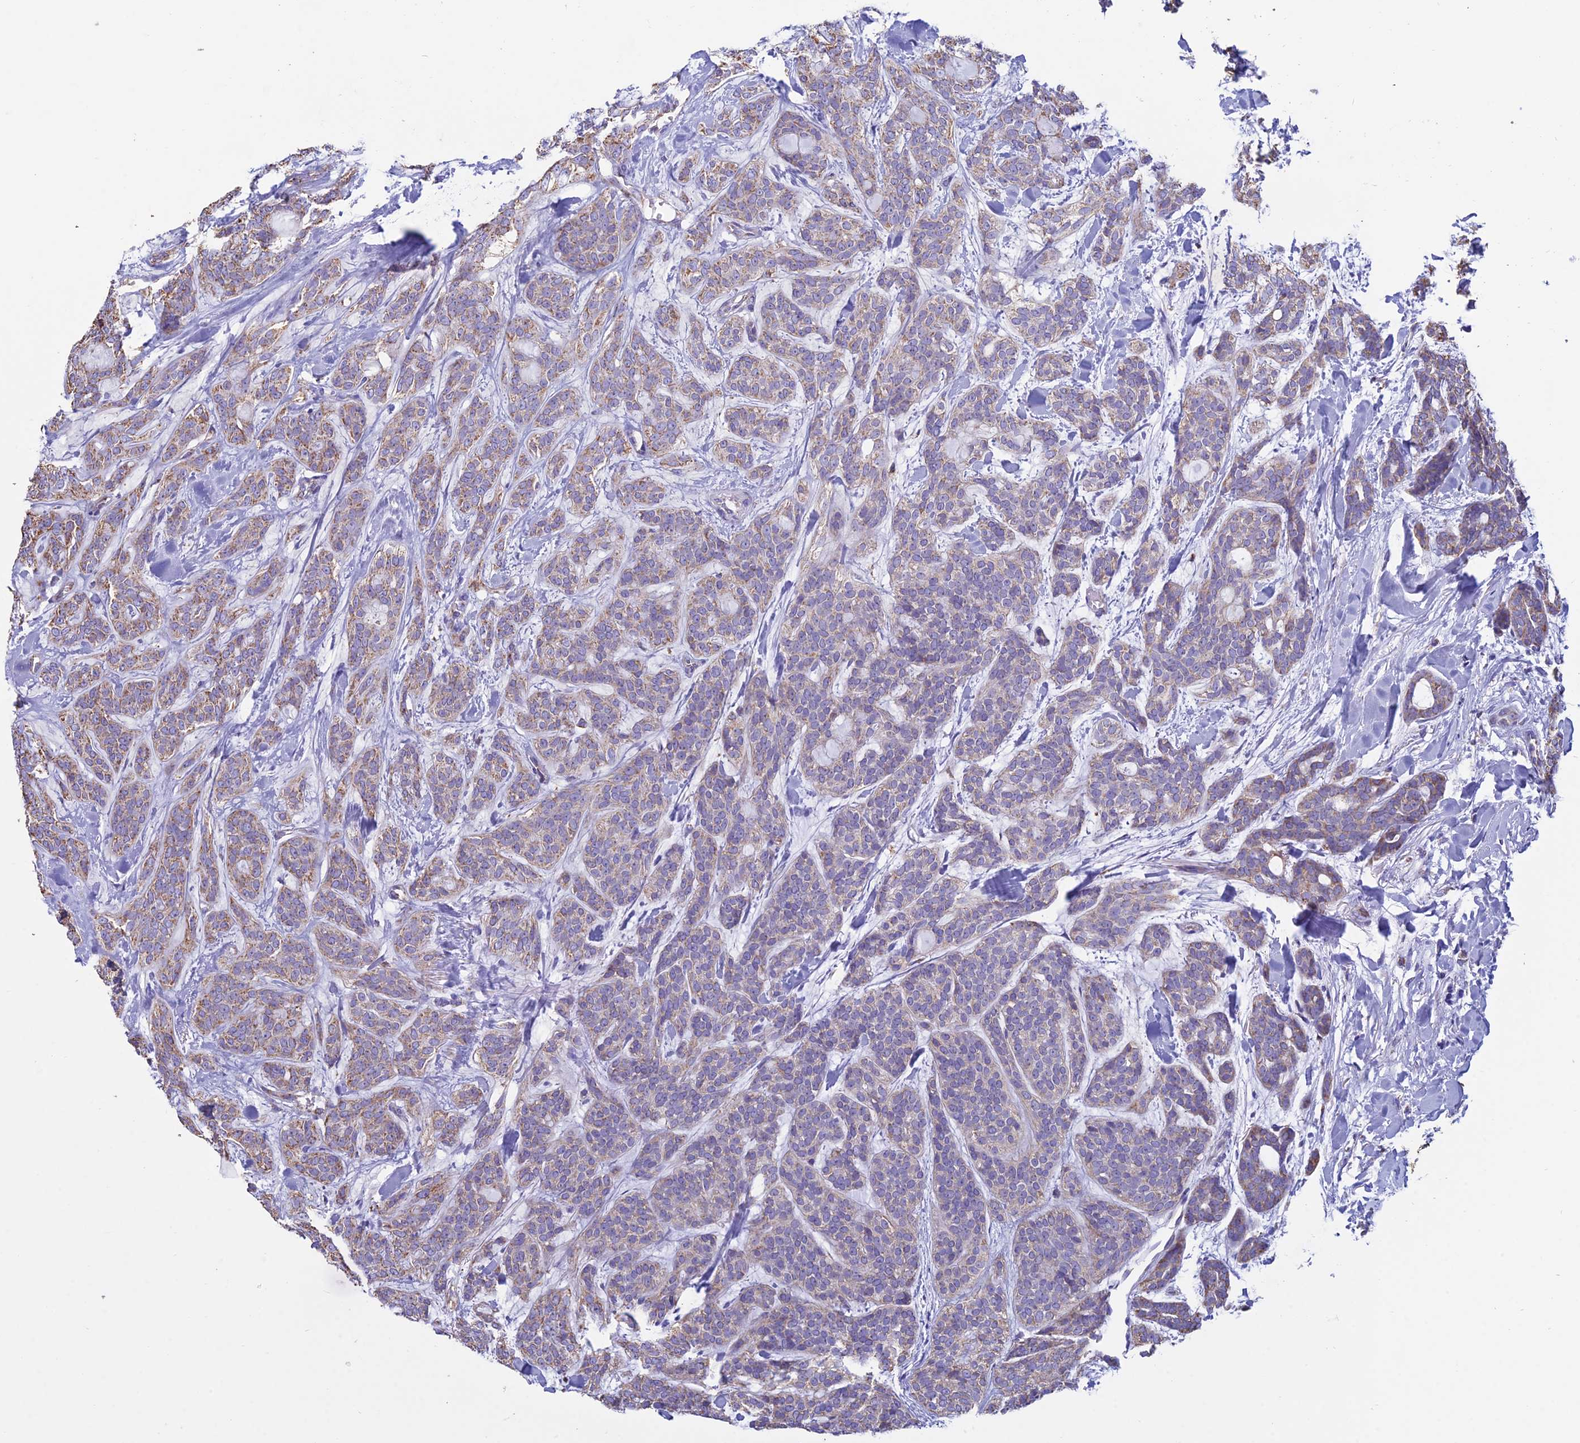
{"staining": {"intensity": "moderate", "quantity": "<25%", "location": "cytoplasmic/membranous"}, "tissue": "head and neck cancer", "cell_type": "Tumor cells", "image_type": "cancer", "snomed": [{"axis": "morphology", "description": "Adenocarcinoma, NOS"}, {"axis": "topography", "description": "Head-Neck"}], "caption": "Tumor cells exhibit low levels of moderate cytoplasmic/membranous expression in about <25% of cells in head and neck cancer. (Stains: DAB in brown, nuclei in blue, Microscopy: brightfield microscopy at high magnification).", "gene": "OR2W3", "patient": {"sex": "male", "age": 66}}